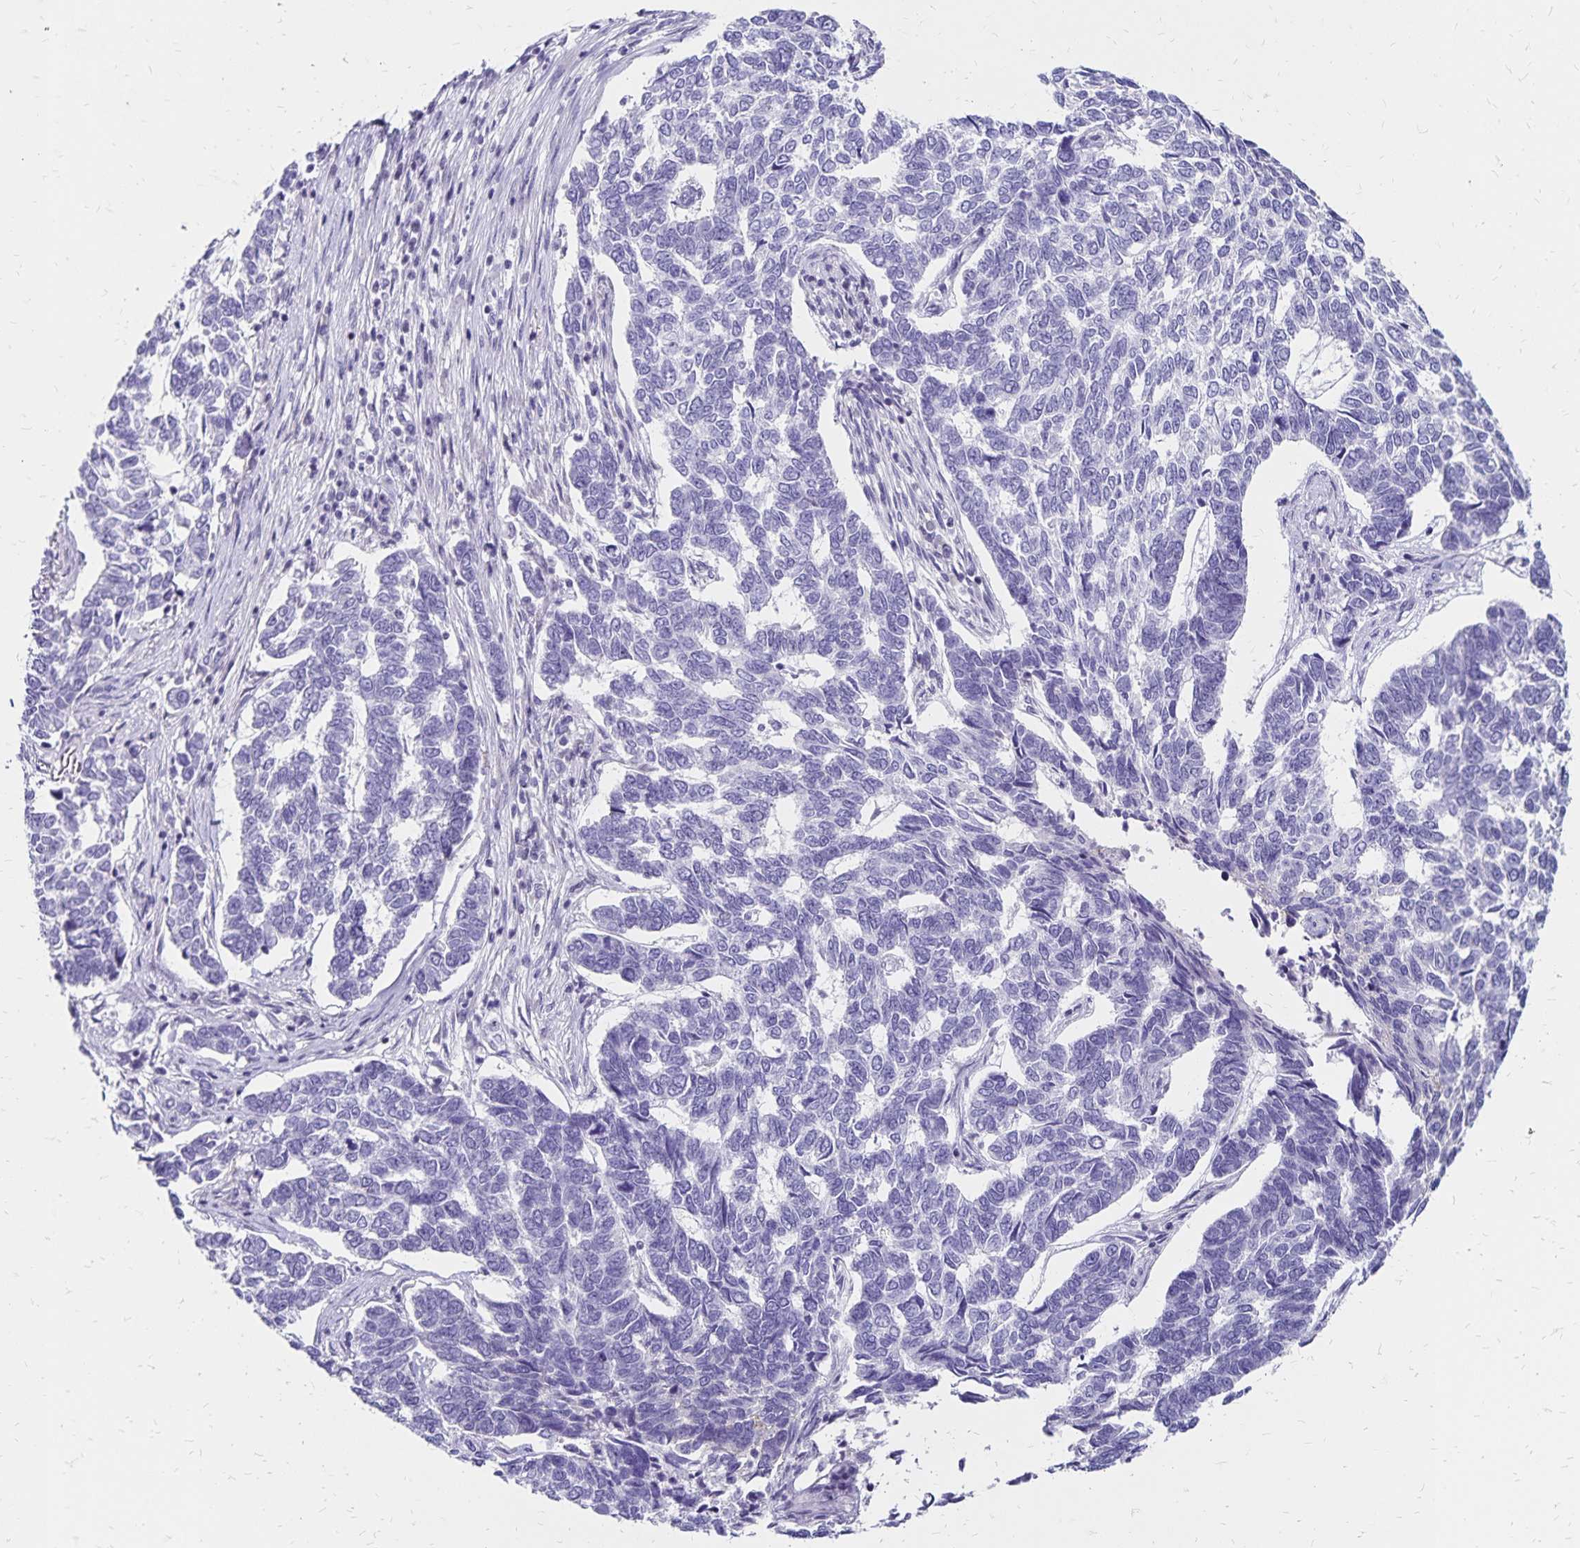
{"staining": {"intensity": "negative", "quantity": "none", "location": "none"}, "tissue": "skin cancer", "cell_type": "Tumor cells", "image_type": "cancer", "snomed": [{"axis": "morphology", "description": "Basal cell carcinoma"}, {"axis": "topography", "description": "Skin"}], "caption": "IHC image of skin cancer stained for a protein (brown), which exhibits no staining in tumor cells.", "gene": "IKZF1", "patient": {"sex": "female", "age": 65}}